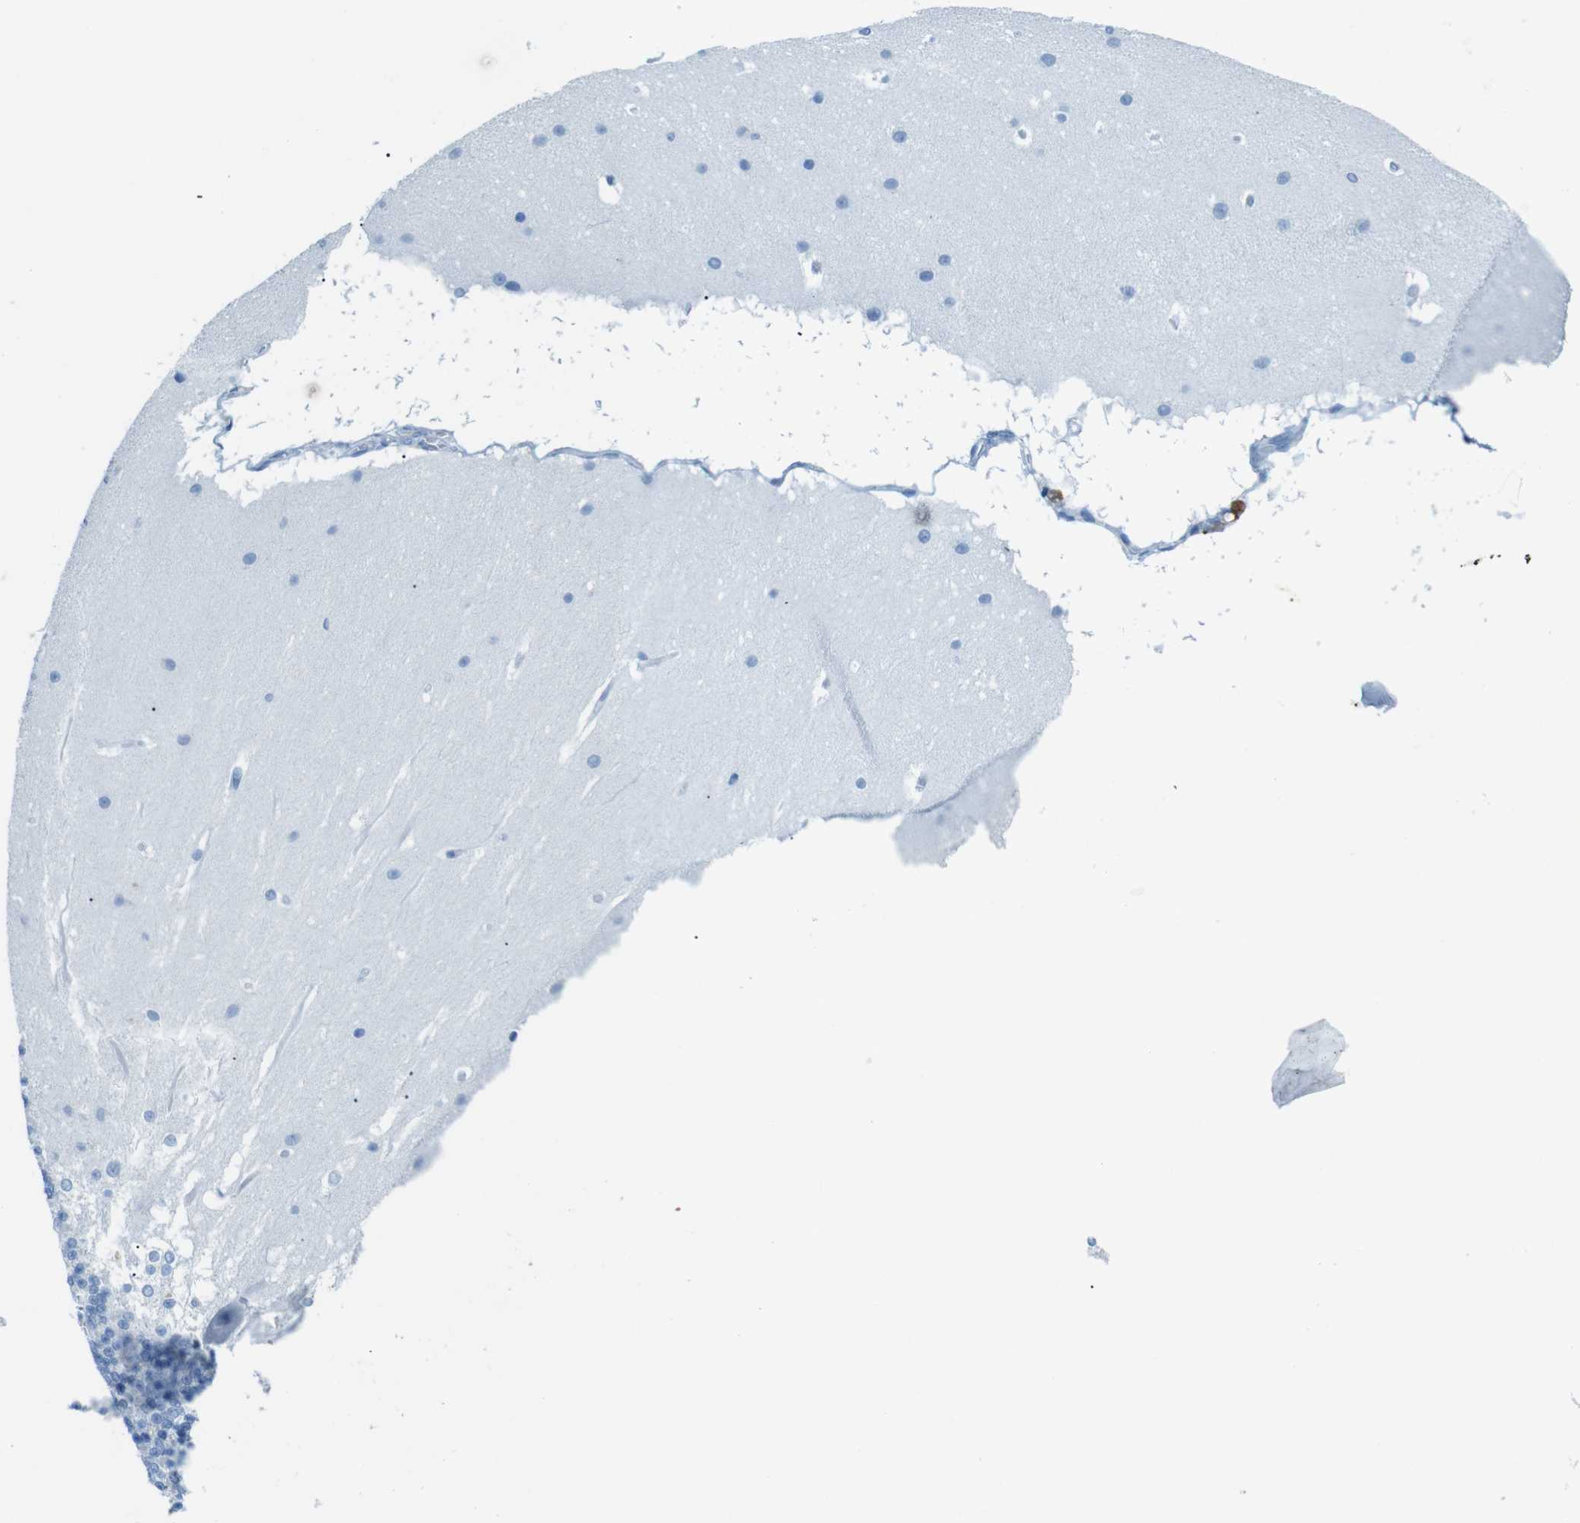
{"staining": {"intensity": "negative", "quantity": "none", "location": "none"}, "tissue": "cerebellum", "cell_type": "Cells in granular layer", "image_type": "normal", "snomed": [{"axis": "morphology", "description": "Normal tissue, NOS"}, {"axis": "topography", "description": "Cerebellum"}], "caption": "Human cerebellum stained for a protein using immunohistochemistry reveals no expression in cells in granular layer.", "gene": "MCEMP1", "patient": {"sex": "female", "age": 19}}